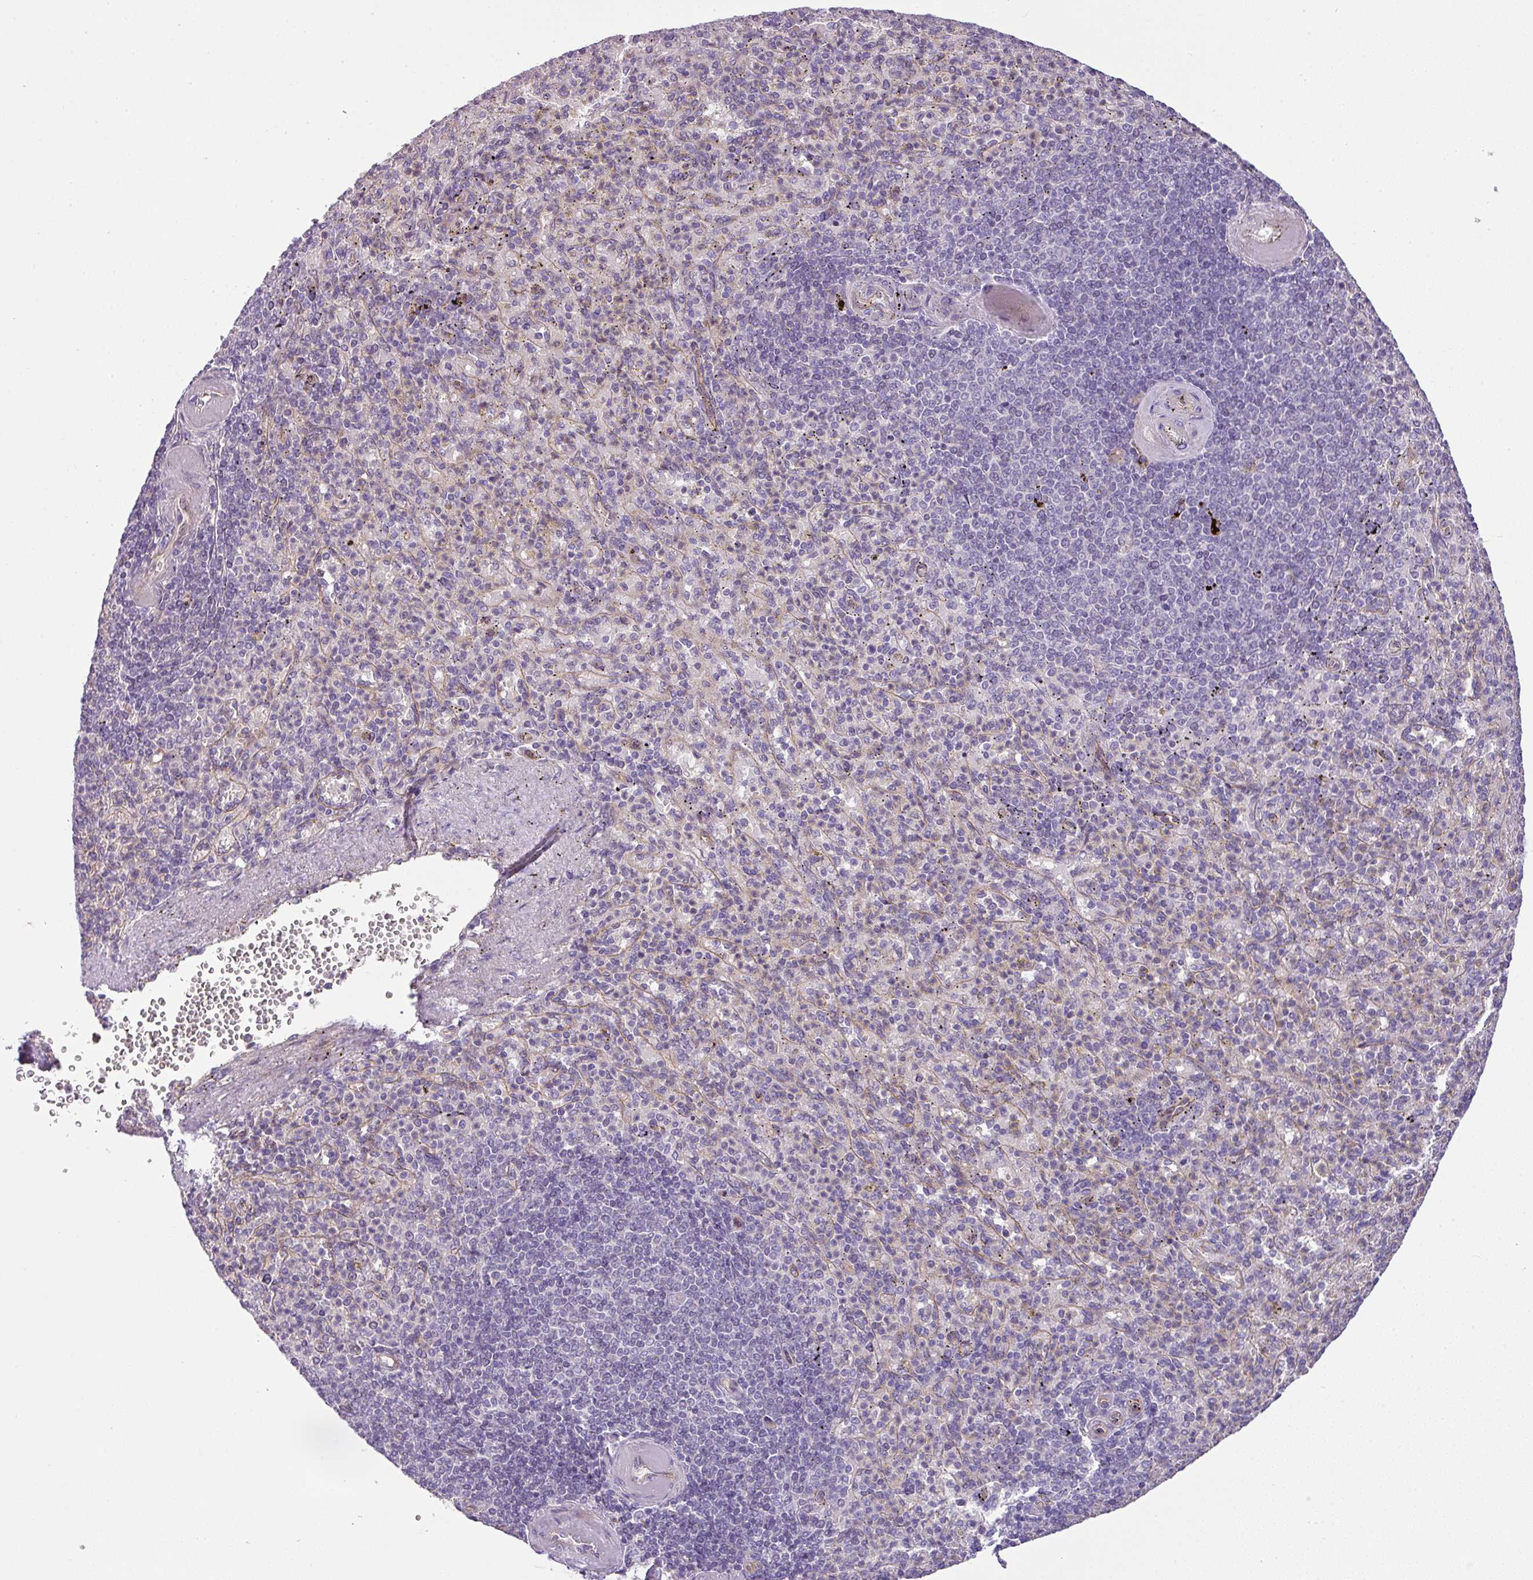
{"staining": {"intensity": "negative", "quantity": "none", "location": "none"}, "tissue": "spleen", "cell_type": "Cells in red pulp", "image_type": "normal", "snomed": [{"axis": "morphology", "description": "Normal tissue, NOS"}, {"axis": "topography", "description": "Spleen"}], "caption": "Immunohistochemistry (IHC) photomicrograph of unremarkable spleen: human spleen stained with DAB (3,3'-diaminobenzidine) reveals no significant protein staining in cells in red pulp. (DAB (3,3'-diaminobenzidine) immunohistochemistry (IHC), high magnification).", "gene": "PIK3R5", "patient": {"sex": "female", "age": 74}}